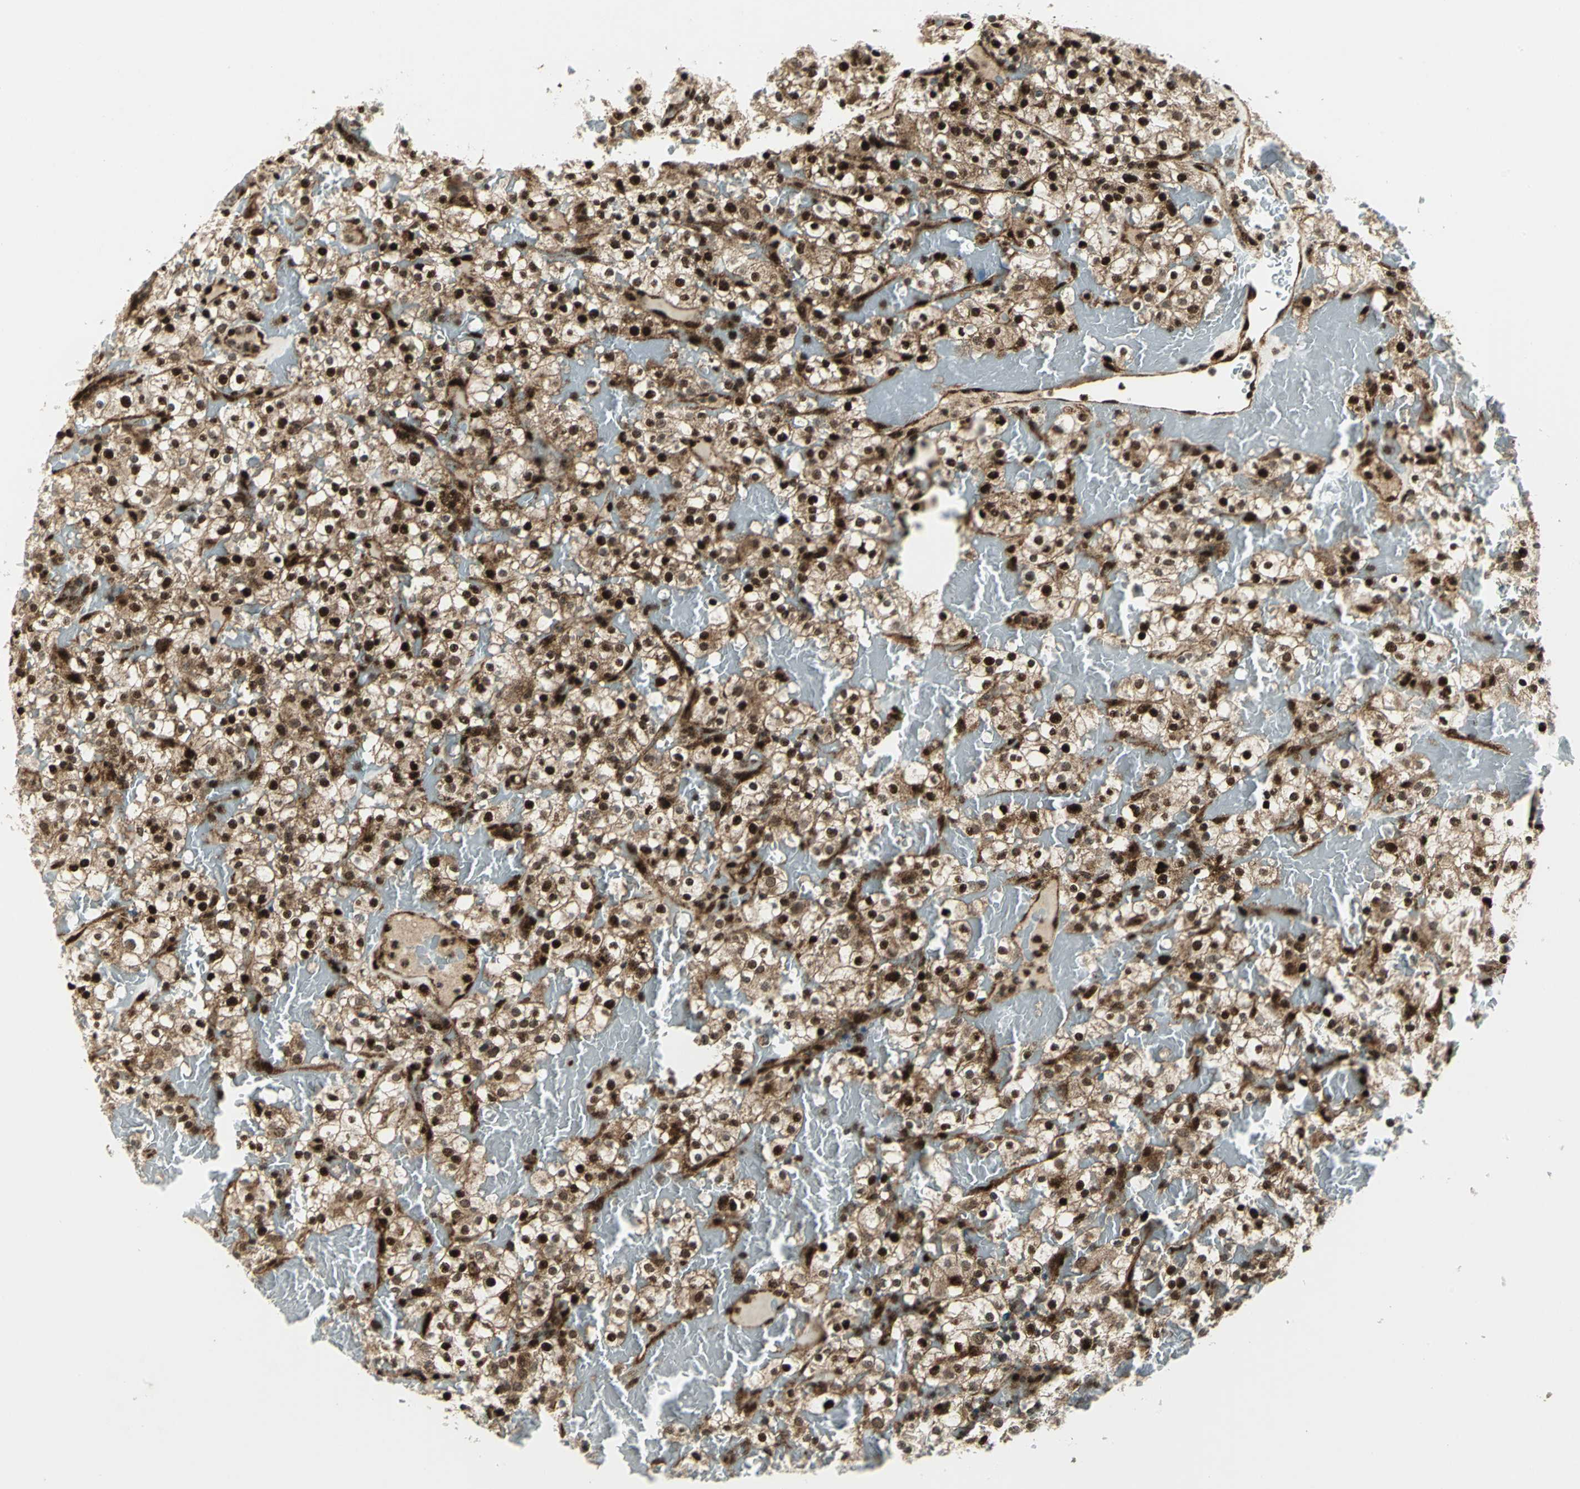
{"staining": {"intensity": "strong", "quantity": ">75%", "location": "cytoplasmic/membranous,nuclear"}, "tissue": "renal cancer", "cell_type": "Tumor cells", "image_type": "cancer", "snomed": [{"axis": "morphology", "description": "Normal tissue, NOS"}, {"axis": "morphology", "description": "Adenocarcinoma, NOS"}, {"axis": "topography", "description": "Kidney"}], "caption": "Immunohistochemistry micrograph of neoplastic tissue: renal cancer stained using immunohistochemistry displays high levels of strong protein expression localized specifically in the cytoplasmic/membranous and nuclear of tumor cells, appearing as a cytoplasmic/membranous and nuclear brown color.", "gene": "COPS5", "patient": {"sex": "female", "age": 72}}